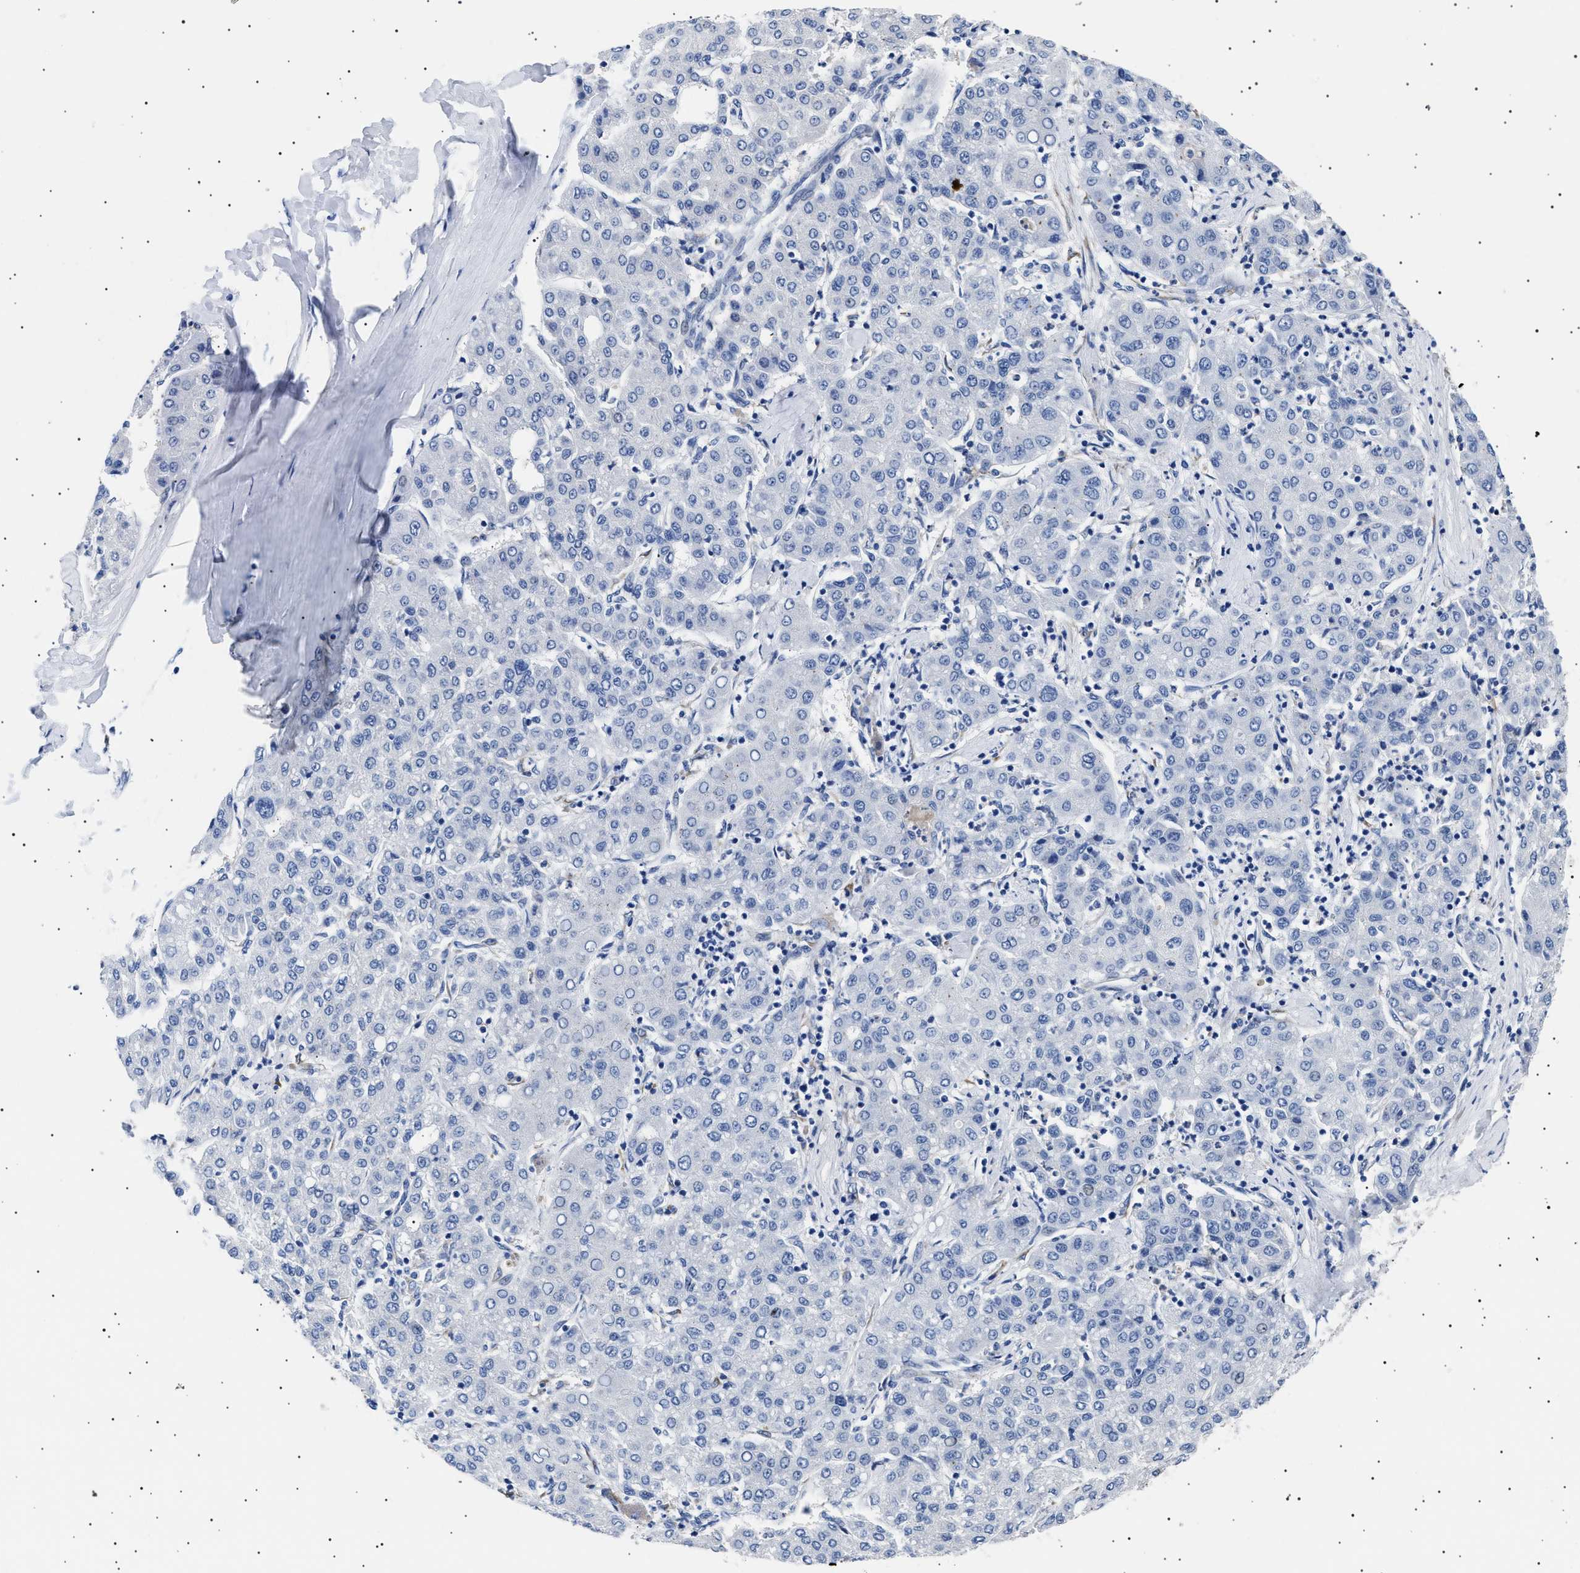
{"staining": {"intensity": "negative", "quantity": "none", "location": "none"}, "tissue": "liver cancer", "cell_type": "Tumor cells", "image_type": "cancer", "snomed": [{"axis": "morphology", "description": "Carcinoma, Hepatocellular, NOS"}, {"axis": "topography", "description": "Liver"}], "caption": "DAB immunohistochemical staining of human liver cancer shows no significant expression in tumor cells.", "gene": "HEMGN", "patient": {"sex": "male", "age": 65}}